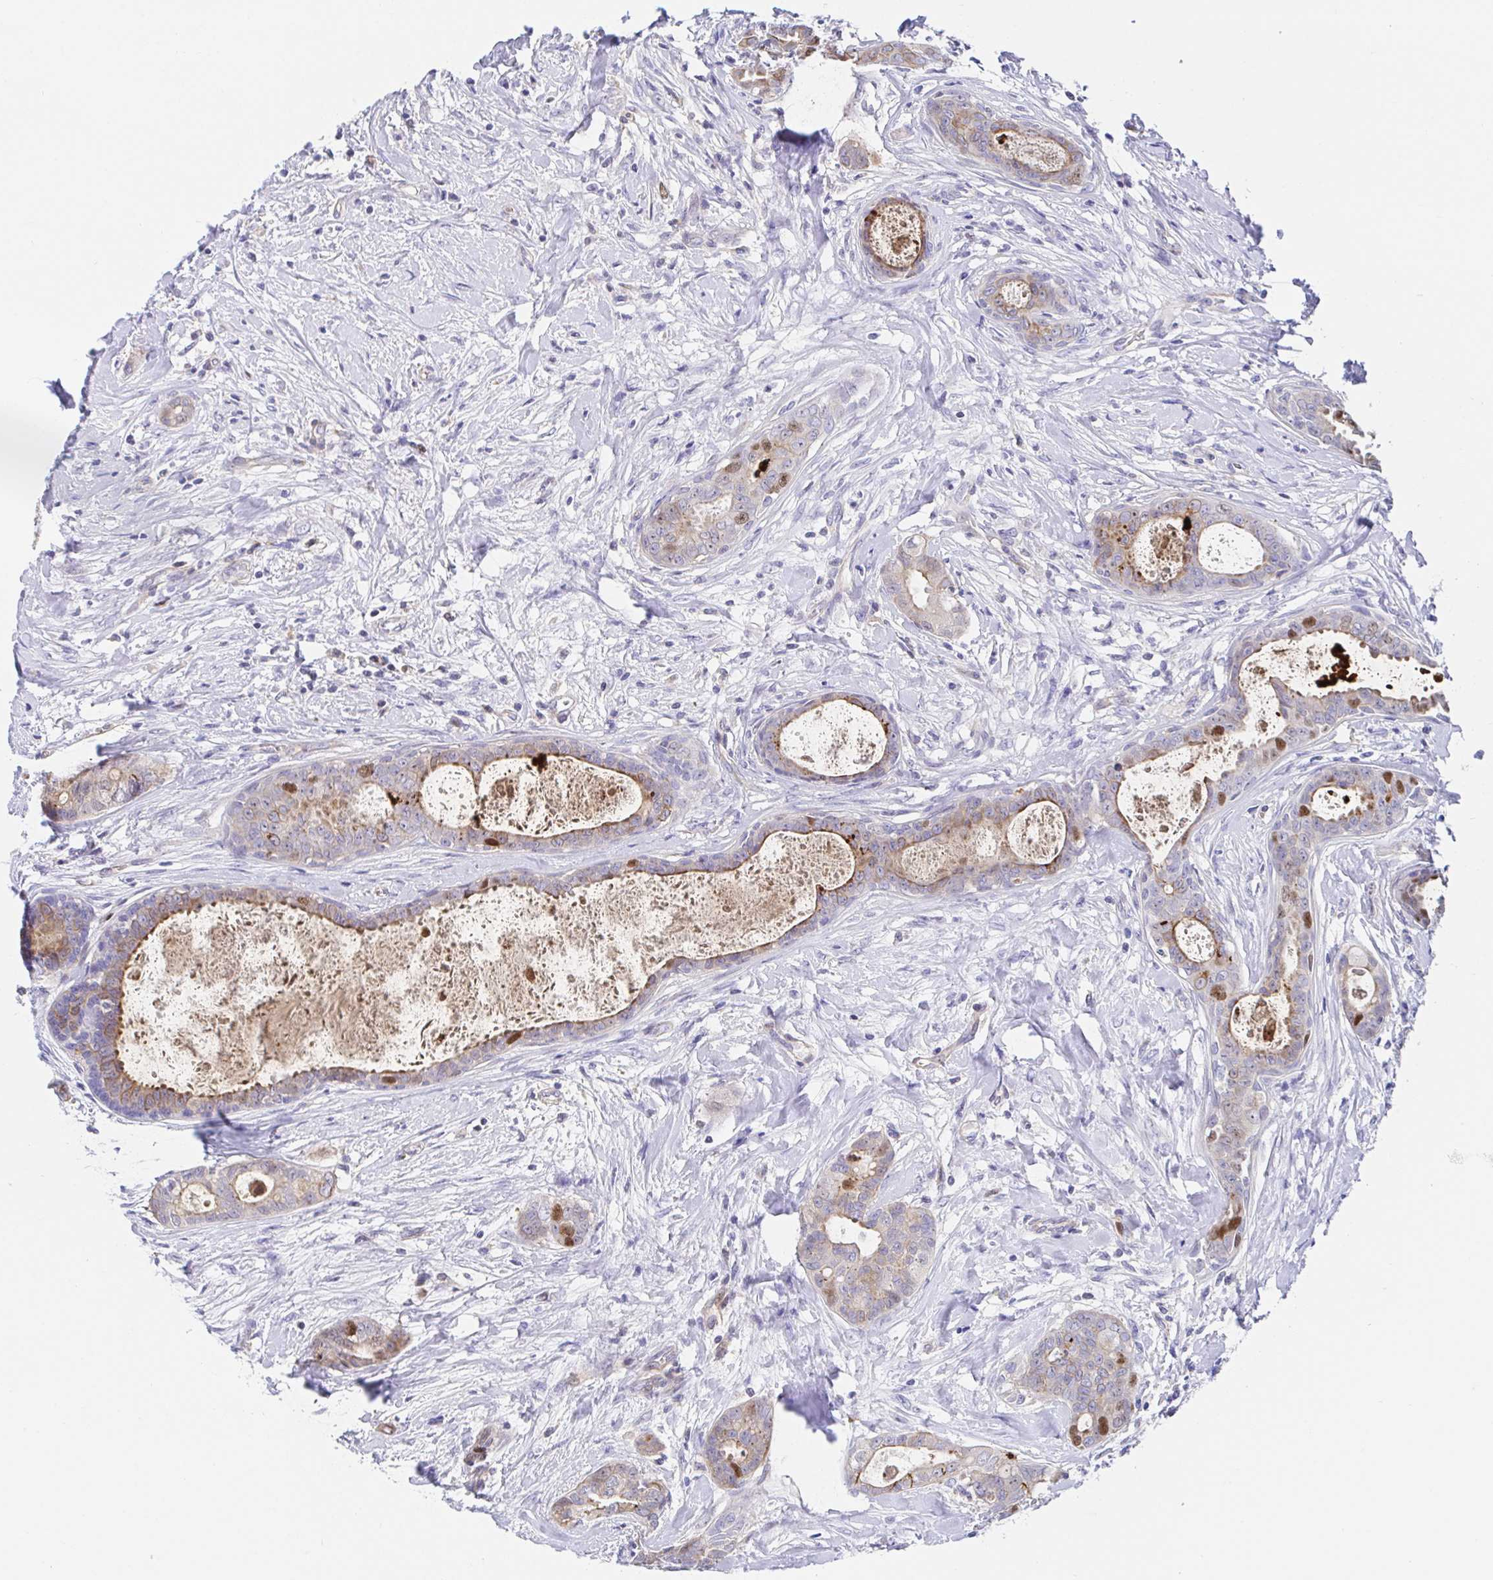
{"staining": {"intensity": "moderate", "quantity": "25%-75%", "location": "cytoplasmic/membranous,nuclear"}, "tissue": "breast cancer", "cell_type": "Tumor cells", "image_type": "cancer", "snomed": [{"axis": "morphology", "description": "Duct carcinoma"}, {"axis": "topography", "description": "Breast"}], "caption": "The photomicrograph shows staining of breast cancer (invasive ductal carcinoma), revealing moderate cytoplasmic/membranous and nuclear protein positivity (brown color) within tumor cells.", "gene": "TIMELESS", "patient": {"sex": "female", "age": 45}}